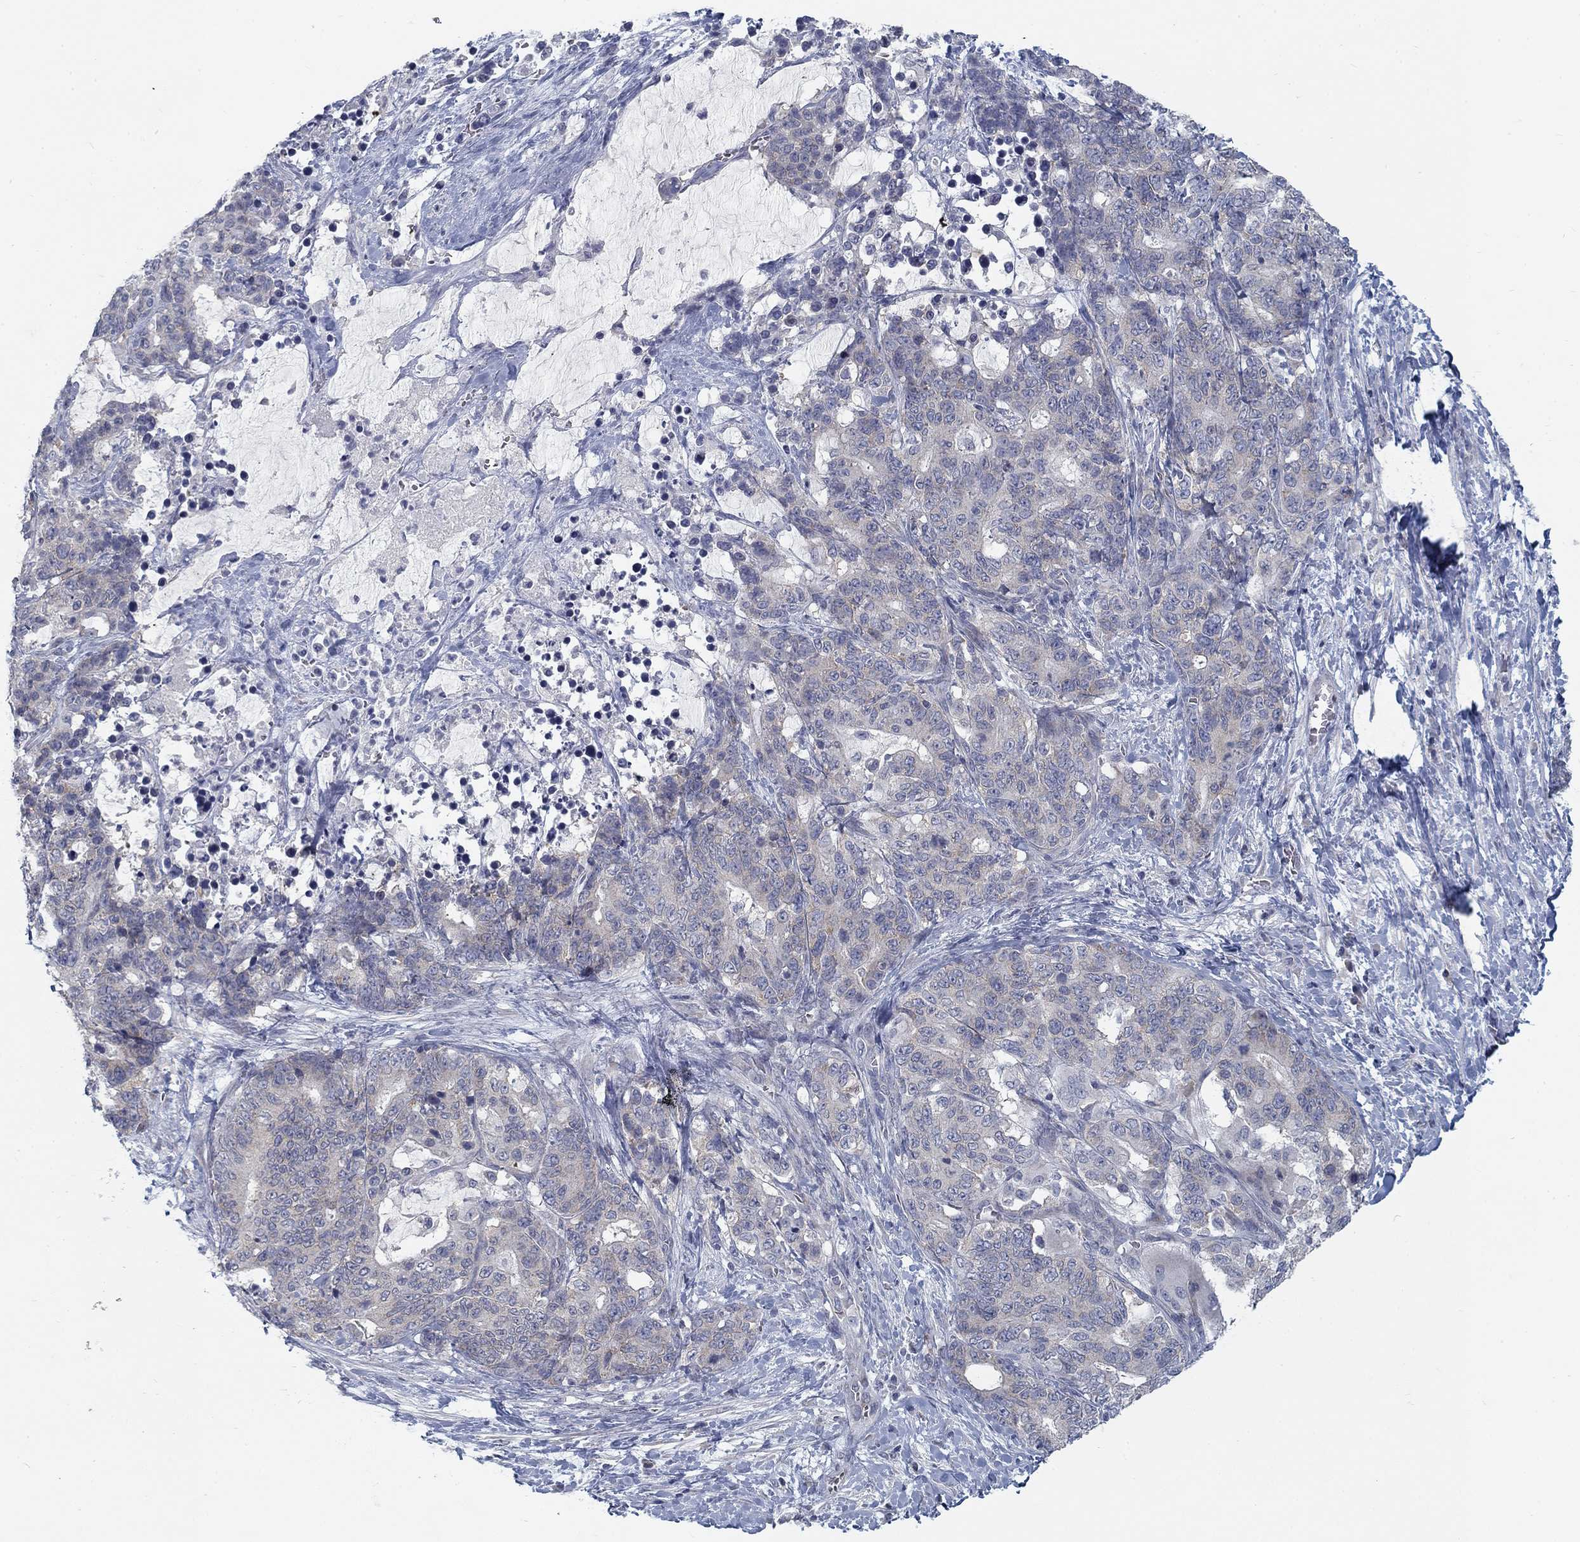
{"staining": {"intensity": "negative", "quantity": "none", "location": "none"}, "tissue": "stomach cancer", "cell_type": "Tumor cells", "image_type": "cancer", "snomed": [{"axis": "morphology", "description": "Normal tissue, NOS"}, {"axis": "morphology", "description": "Adenocarcinoma, NOS"}, {"axis": "topography", "description": "Stomach"}], "caption": "Immunohistochemical staining of human adenocarcinoma (stomach) displays no significant positivity in tumor cells. The staining is performed using DAB (3,3'-diaminobenzidine) brown chromogen with nuclei counter-stained in using hematoxylin.", "gene": "ATP1A3", "patient": {"sex": "female", "age": 64}}